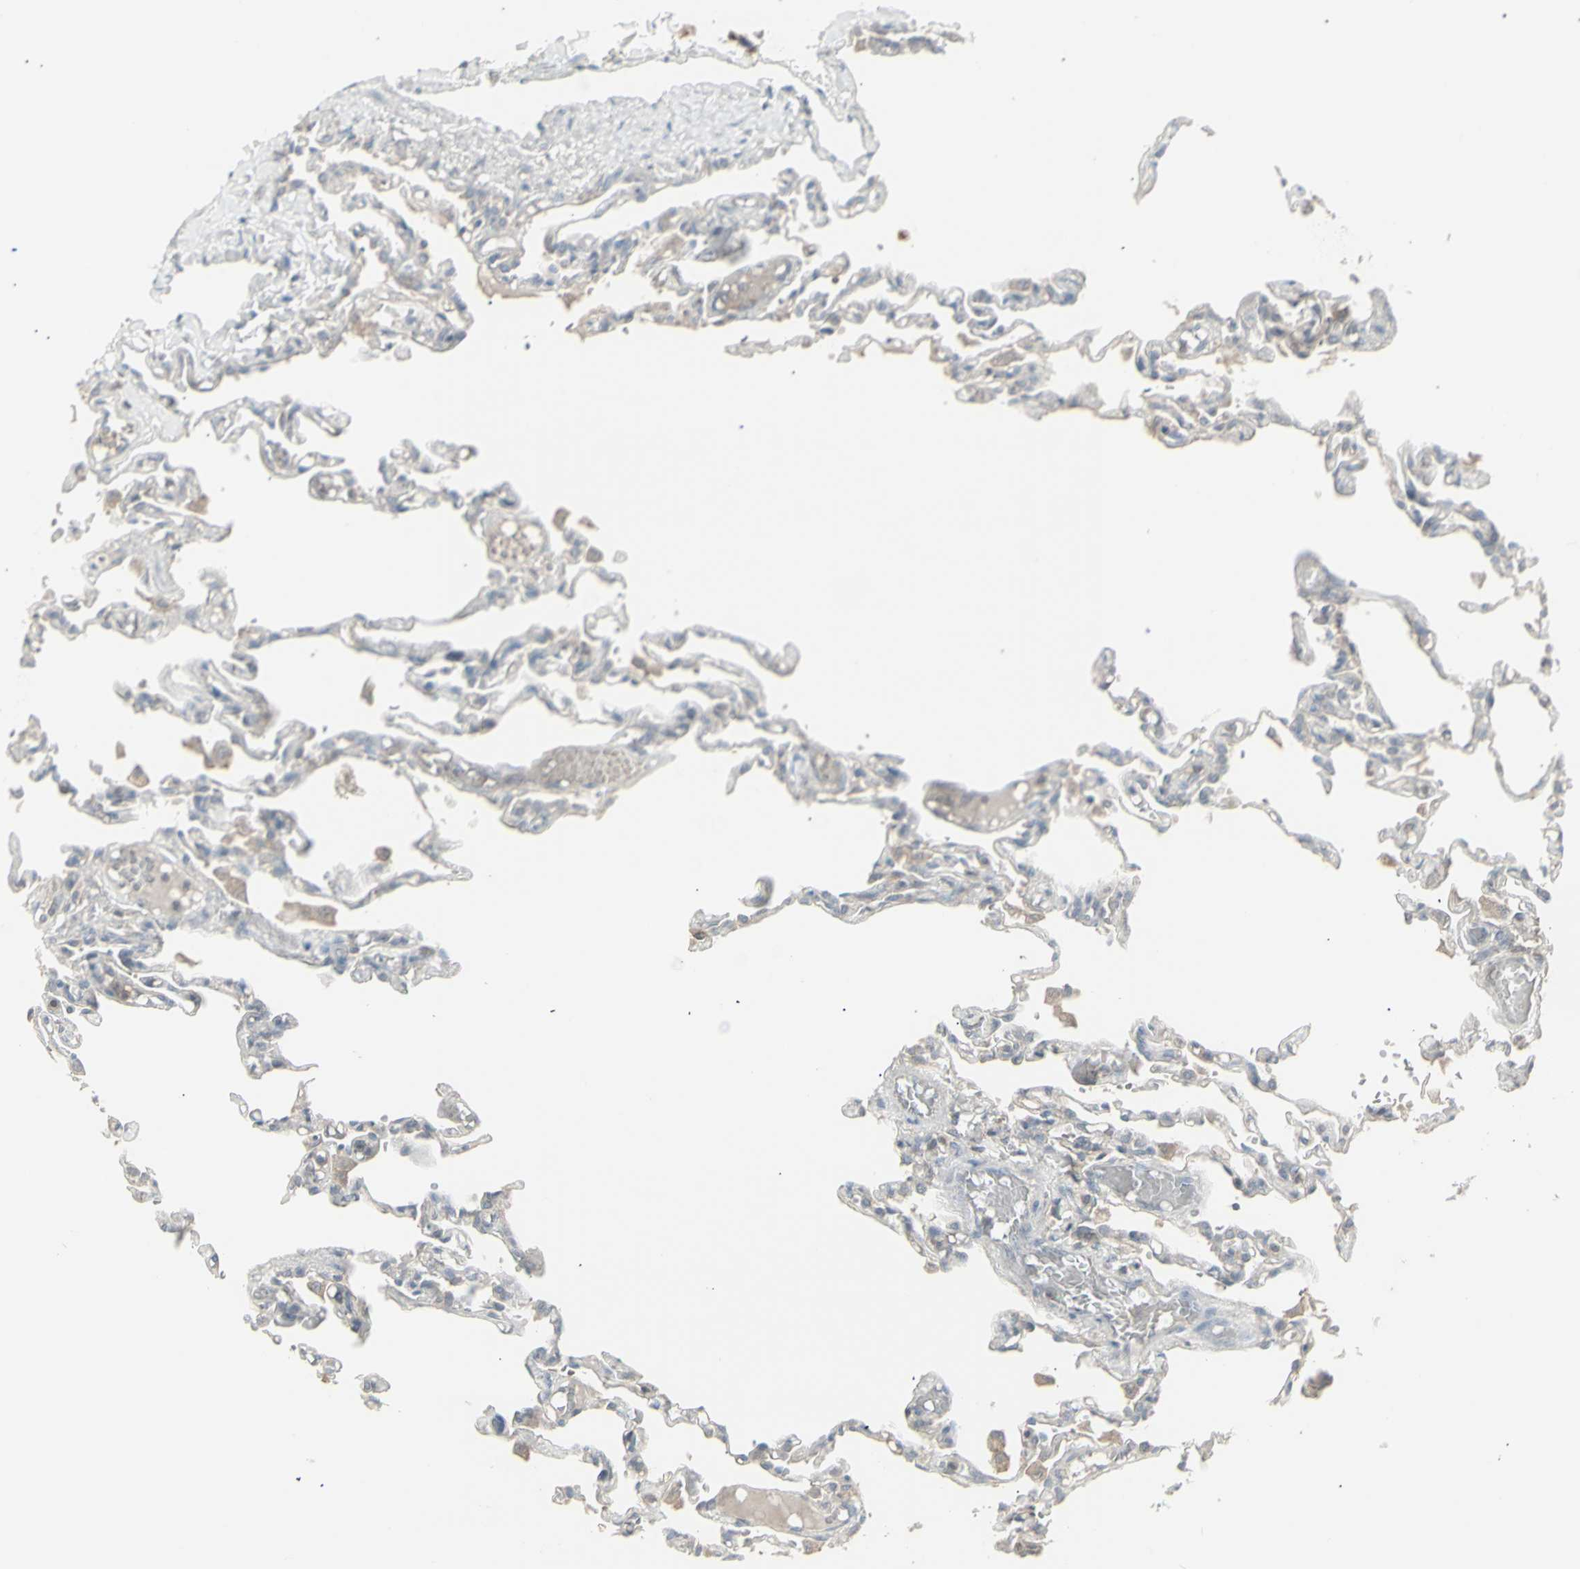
{"staining": {"intensity": "negative", "quantity": "none", "location": "none"}, "tissue": "lung", "cell_type": "Alveolar cells", "image_type": "normal", "snomed": [{"axis": "morphology", "description": "Normal tissue, NOS"}, {"axis": "topography", "description": "Lung"}], "caption": "IHC micrograph of unremarkable lung: lung stained with DAB reveals no significant protein staining in alveolar cells.", "gene": "CSK", "patient": {"sex": "male", "age": 21}}